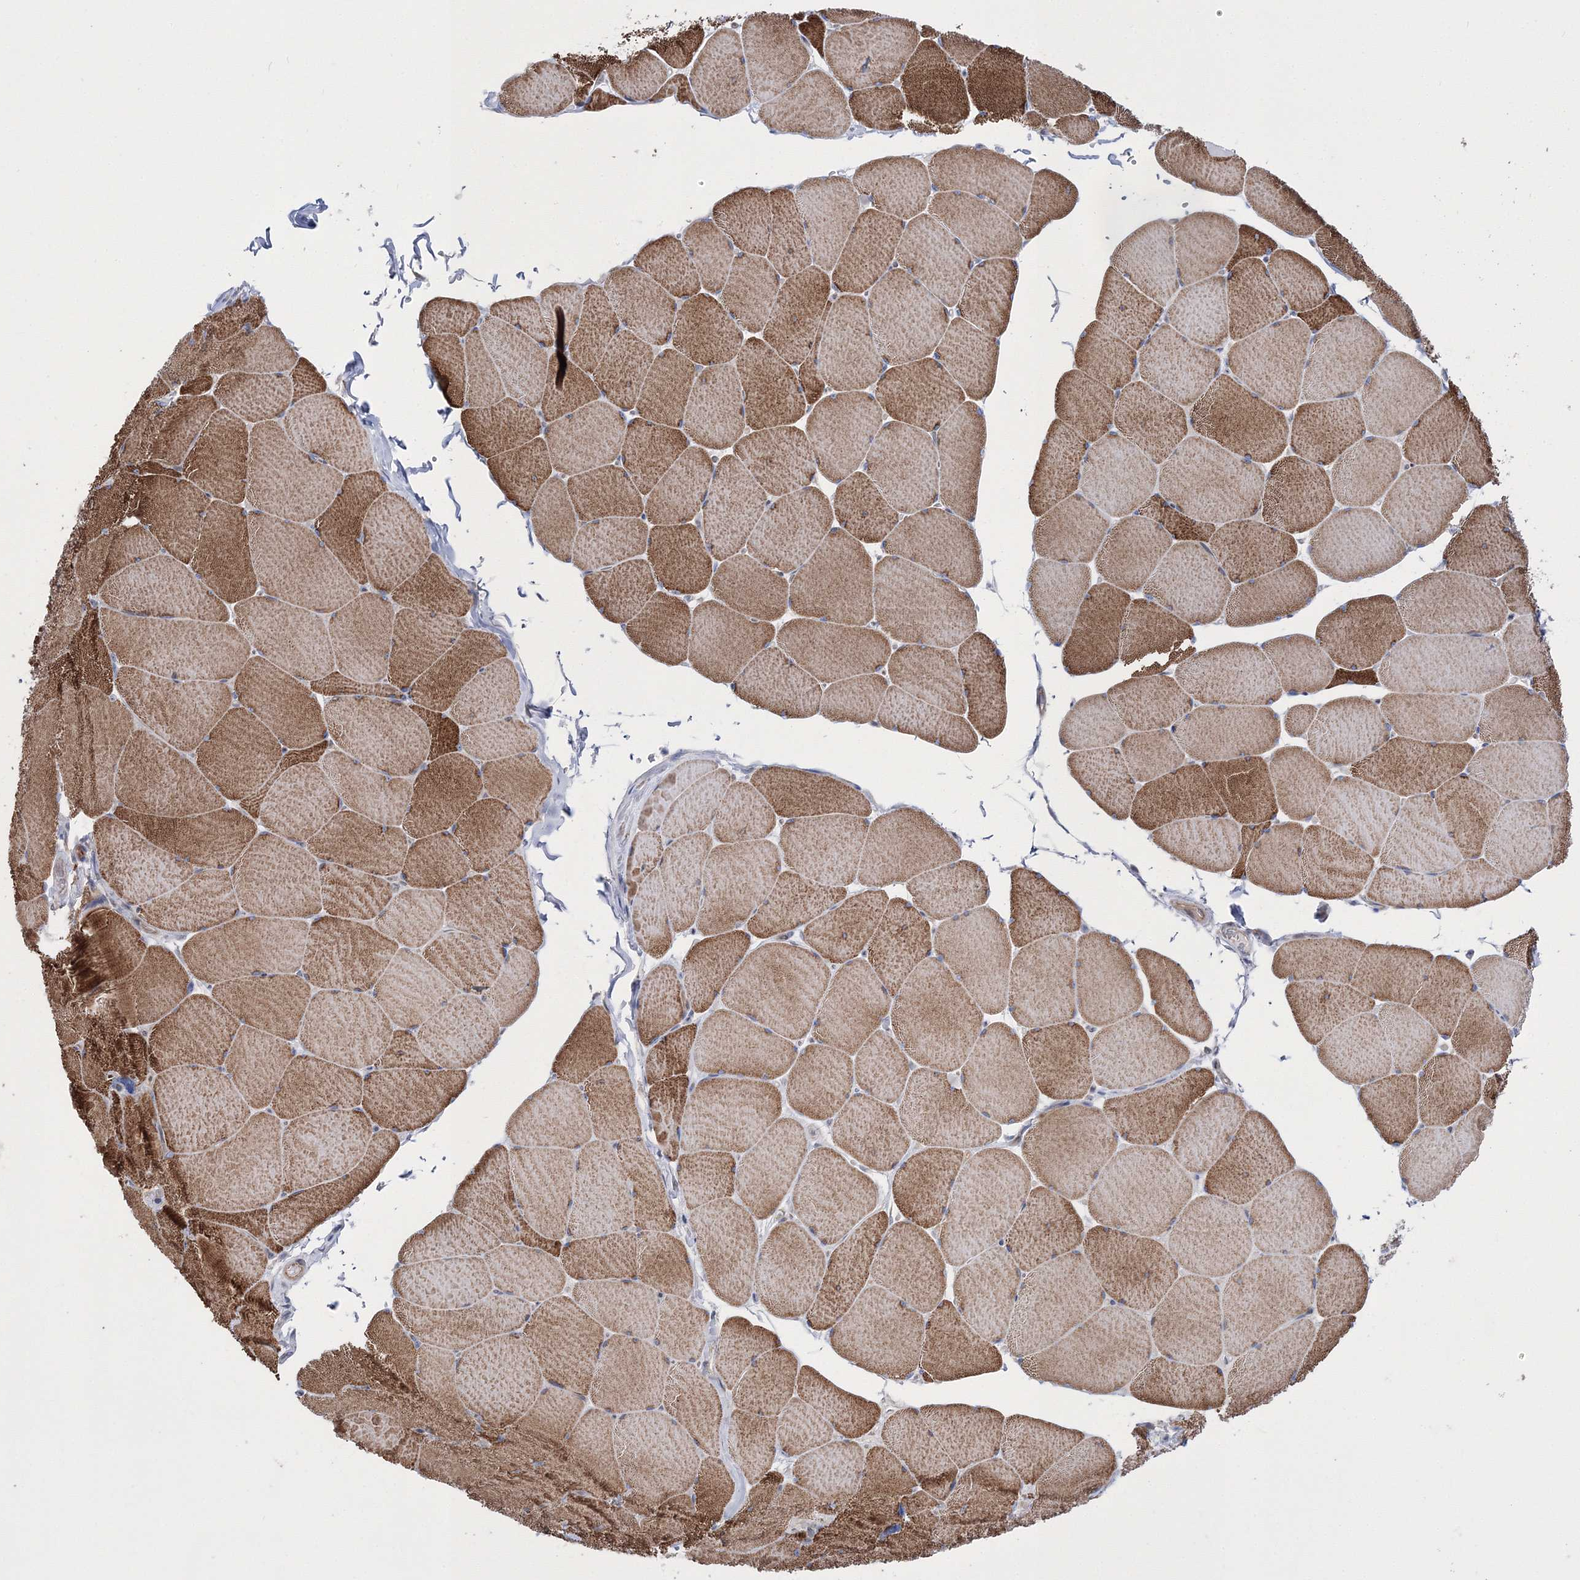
{"staining": {"intensity": "strong", "quantity": ">75%", "location": "cytoplasmic/membranous"}, "tissue": "skeletal muscle", "cell_type": "Myocytes", "image_type": "normal", "snomed": [{"axis": "morphology", "description": "Normal tissue, NOS"}, {"axis": "topography", "description": "Skeletal muscle"}, {"axis": "topography", "description": "Head-Neck"}], "caption": "Immunohistochemical staining of normal human skeletal muscle shows >75% levels of strong cytoplasmic/membranous protein expression in about >75% of myocytes. Using DAB (brown) and hematoxylin (blue) stains, captured at high magnification using brightfield microscopy.", "gene": "ARHGAP32", "patient": {"sex": "male", "age": 66}}